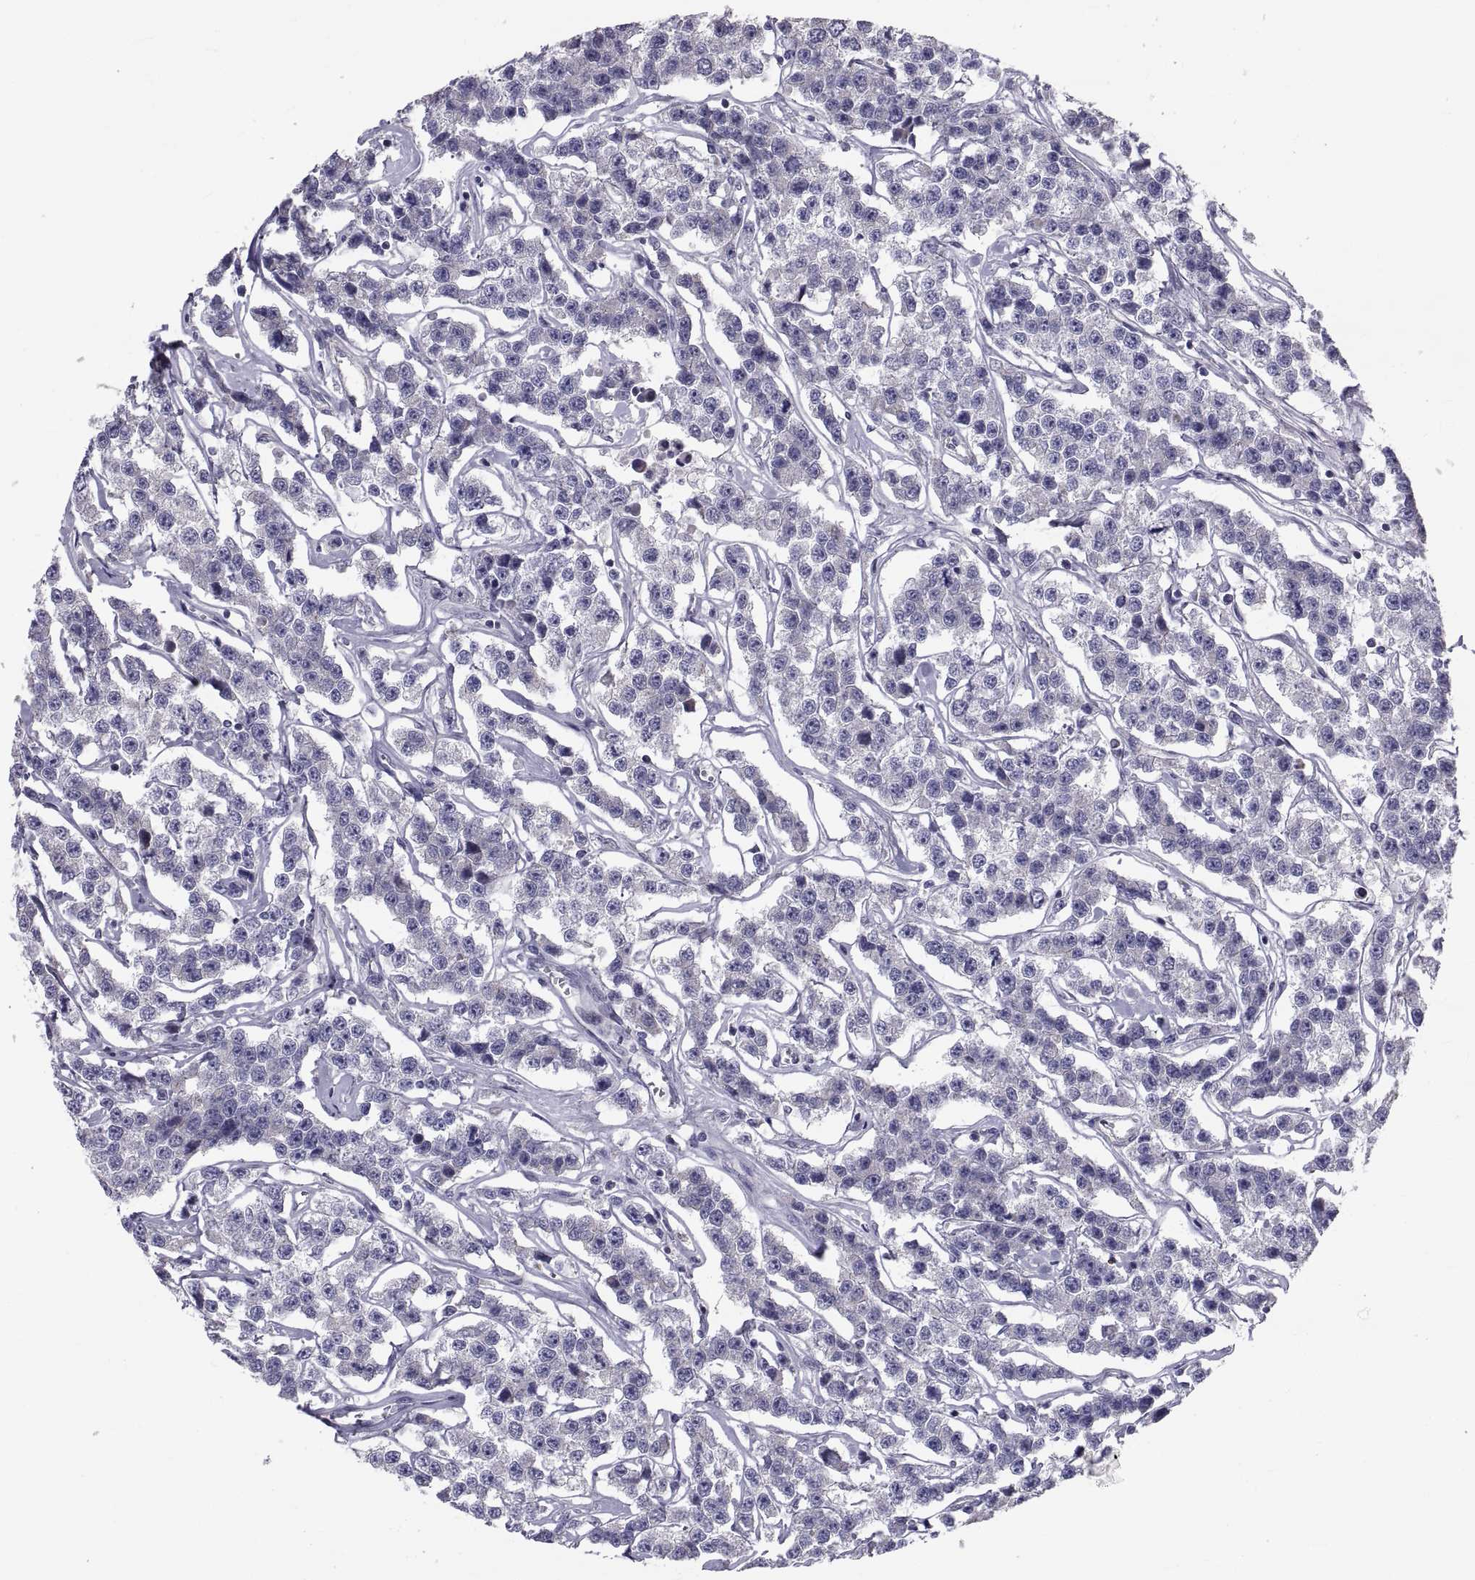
{"staining": {"intensity": "negative", "quantity": "none", "location": "none"}, "tissue": "testis cancer", "cell_type": "Tumor cells", "image_type": "cancer", "snomed": [{"axis": "morphology", "description": "Seminoma, NOS"}, {"axis": "topography", "description": "Testis"}], "caption": "Micrograph shows no protein positivity in tumor cells of seminoma (testis) tissue.", "gene": "ANO1", "patient": {"sex": "male", "age": 59}}